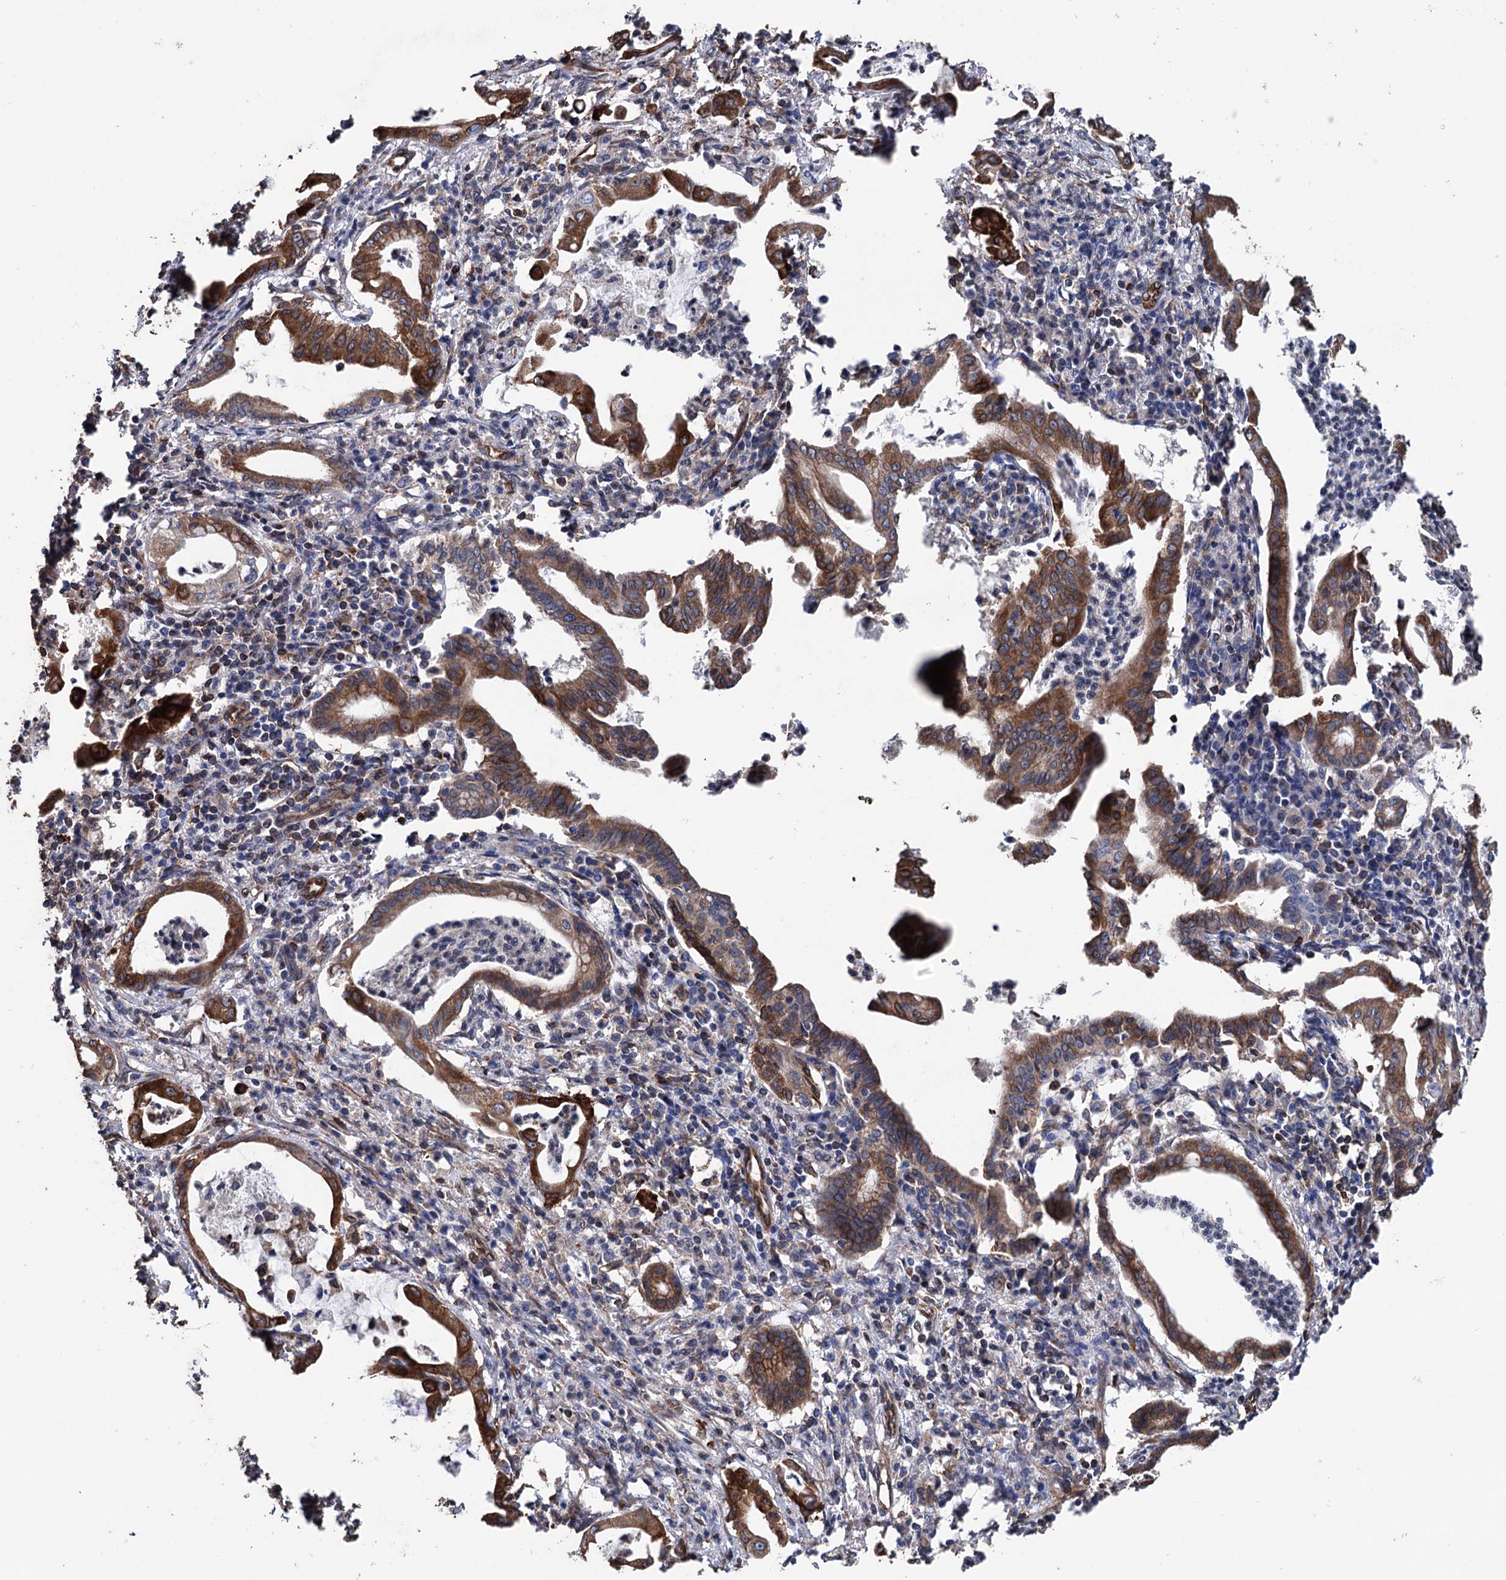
{"staining": {"intensity": "moderate", "quantity": ">75%", "location": "cytoplasmic/membranous"}, "tissue": "pancreatic cancer", "cell_type": "Tumor cells", "image_type": "cancer", "snomed": [{"axis": "morphology", "description": "Adenocarcinoma, NOS"}, {"axis": "topography", "description": "Pancreas"}], "caption": "Immunohistochemistry of human adenocarcinoma (pancreatic) reveals medium levels of moderate cytoplasmic/membranous expression in approximately >75% of tumor cells.", "gene": "STING1", "patient": {"sex": "female", "age": 55}}